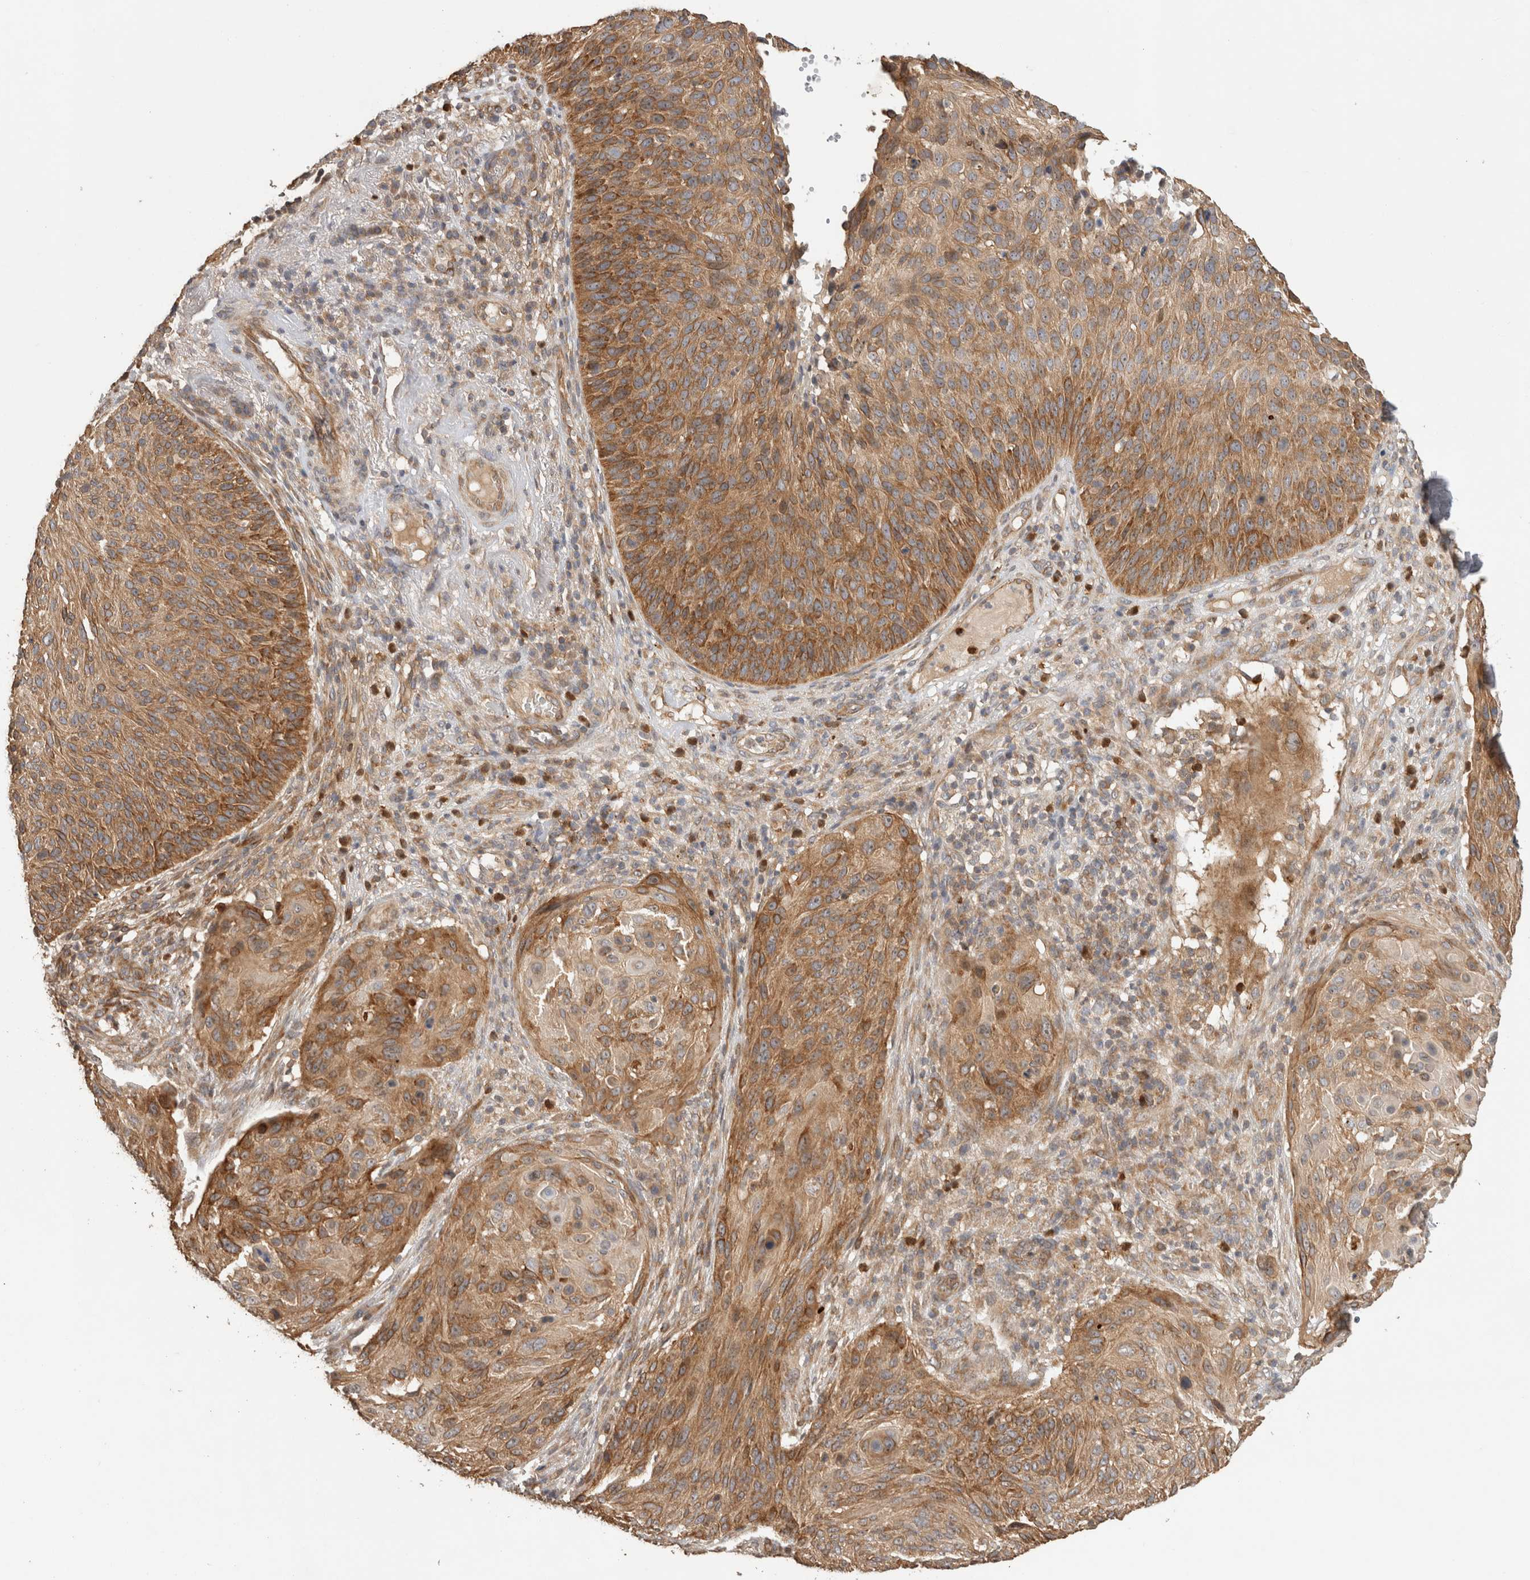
{"staining": {"intensity": "moderate", "quantity": ">75%", "location": "cytoplasmic/membranous"}, "tissue": "cervical cancer", "cell_type": "Tumor cells", "image_type": "cancer", "snomed": [{"axis": "morphology", "description": "Squamous cell carcinoma, NOS"}, {"axis": "topography", "description": "Cervix"}], "caption": "A medium amount of moderate cytoplasmic/membranous positivity is present in approximately >75% of tumor cells in cervical cancer (squamous cell carcinoma) tissue.", "gene": "PUM1", "patient": {"sex": "female", "age": 74}}